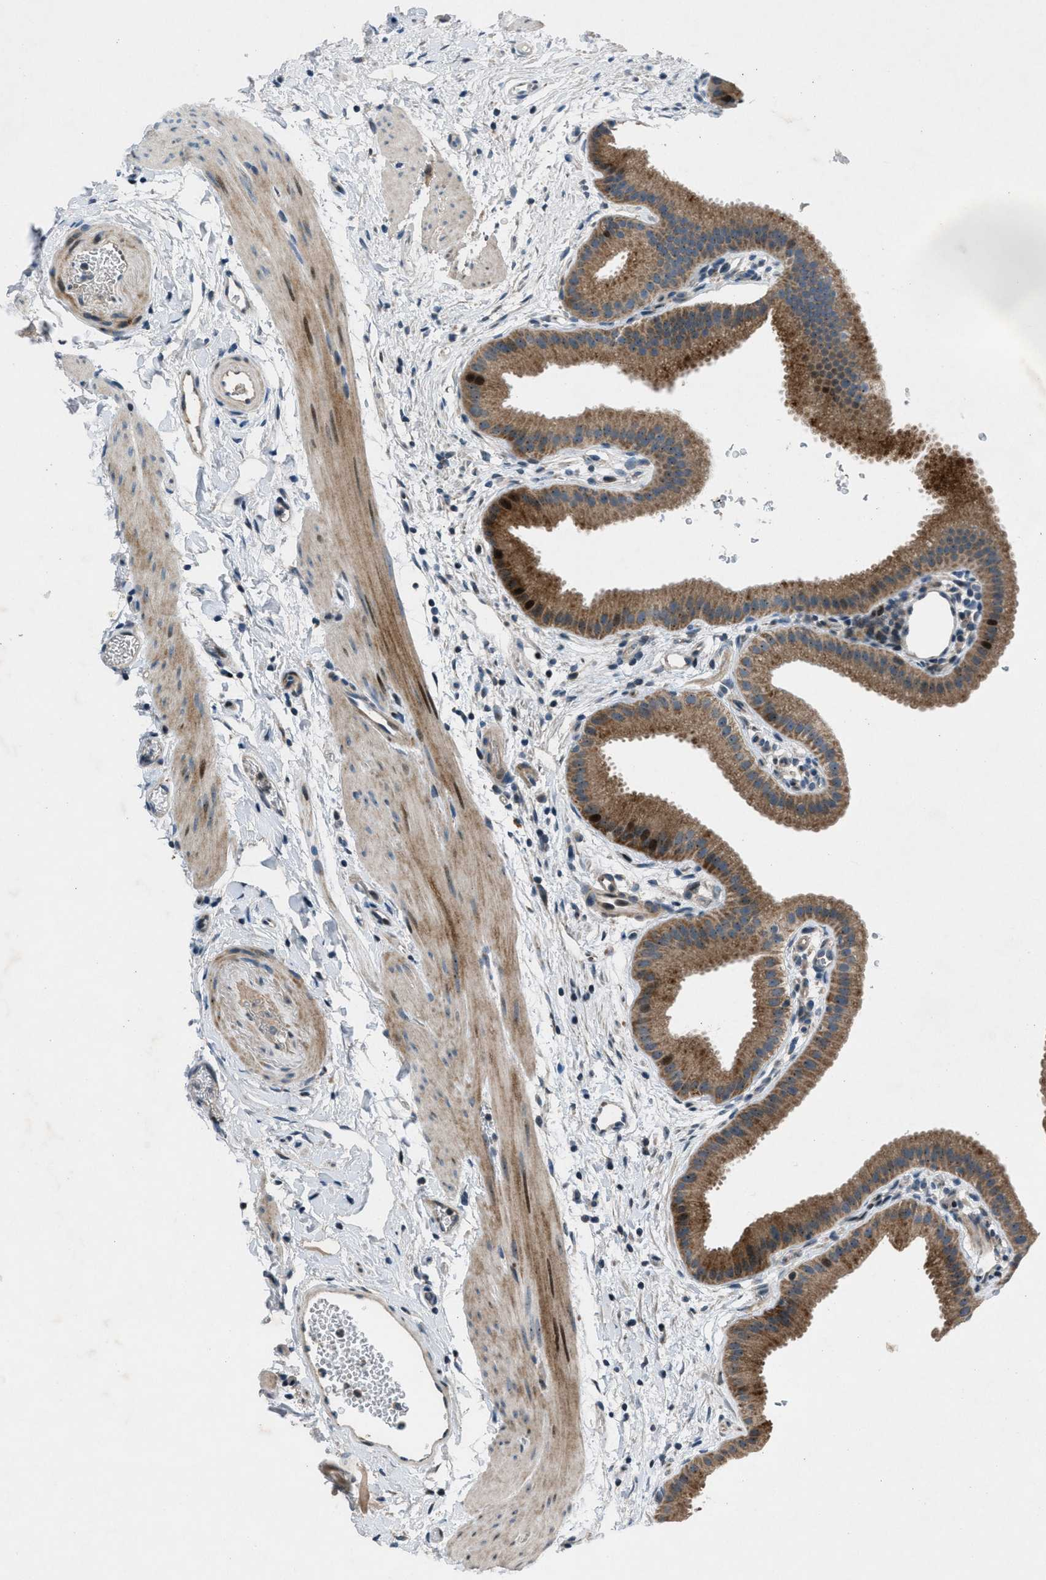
{"staining": {"intensity": "moderate", "quantity": ">75%", "location": "cytoplasmic/membranous,nuclear"}, "tissue": "gallbladder", "cell_type": "Glandular cells", "image_type": "normal", "snomed": [{"axis": "morphology", "description": "Normal tissue, NOS"}, {"axis": "topography", "description": "Gallbladder"}], "caption": "Immunohistochemical staining of normal human gallbladder demonstrates medium levels of moderate cytoplasmic/membranous,nuclear staining in approximately >75% of glandular cells.", "gene": "CLEC2D", "patient": {"sex": "female", "age": 64}}